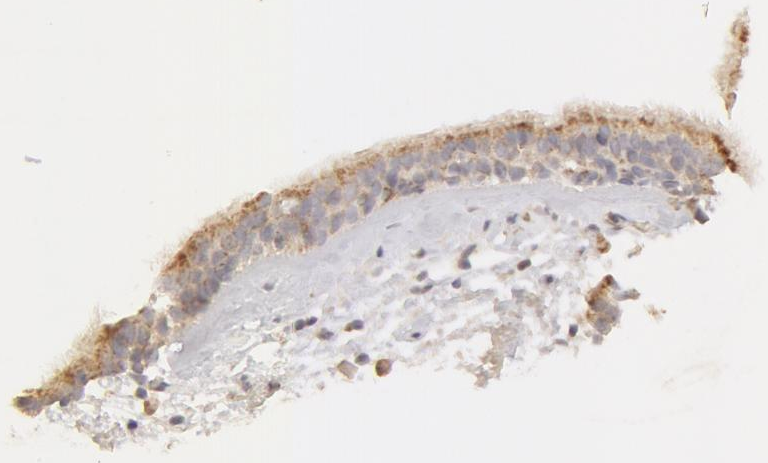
{"staining": {"intensity": "moderate", "quantity": ">75%", "location": "cytoplasmic/membranous"}, "tissue": "bronchus", "cell_type": "Respiratory epithelial cells", "image_type": "normal", "snomed": [{"axis": "morphology", "description": "Normal tissue, NOS"}, {"axis": "topography", "description": "Cartilage tissue"}], "caption": "Bronchus was stained to show a protein in brown. There is medium levels of moderate cytoplasmic/membranous expression in approximately >75% of respiratory epithelial cells. (DAB = brown stain, brightfield microscopy at high magnification).", "gene": "ADPRH", "patient": {"sex": "female", "age": 63}}